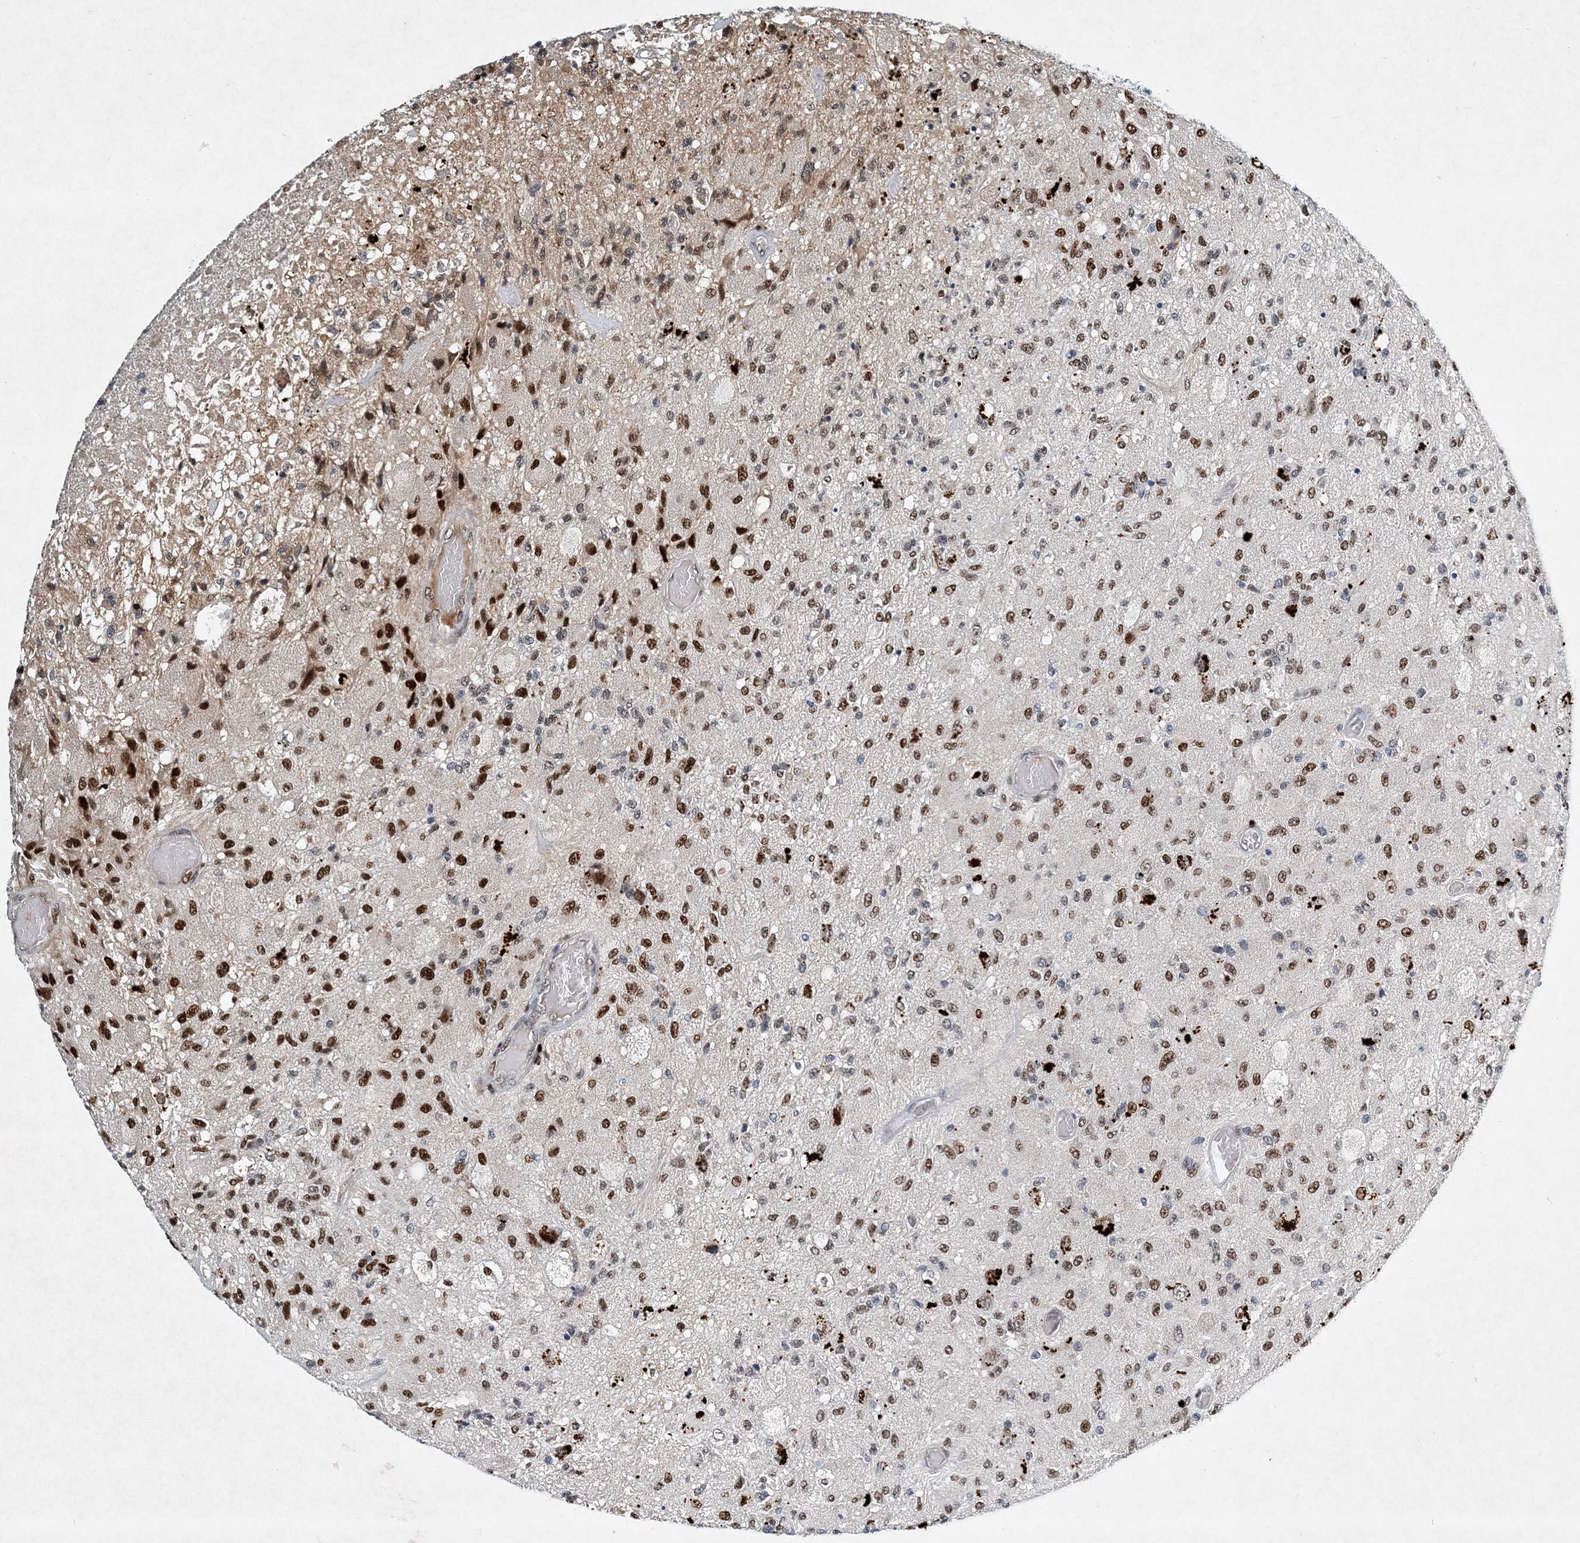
{"staining": {"intensity": "strong", "quantity": ">75%", "location": "nuclear"}, "tissue": "glioma", "cell_type": "Tumor cells", "image_type": "cancer", "snomed": [{"axis": "morphology", "description": "Normal tissue, NOS"}, {"axis": "morphology", "description": "Glioma, malignant, High grade"}, {"axis": "topography", "description": "Cerebral cortex"}], "caption": "Immunohistochemistry (IHC) of human malignant high-grade glioma displays high levels of strong nuclear expression in approximately >75% of tumor cells. (IHC, brightfield microscopy, high magnification).", "gene": "KPNA4", "patient": {"sex": "male", "age": 77}}